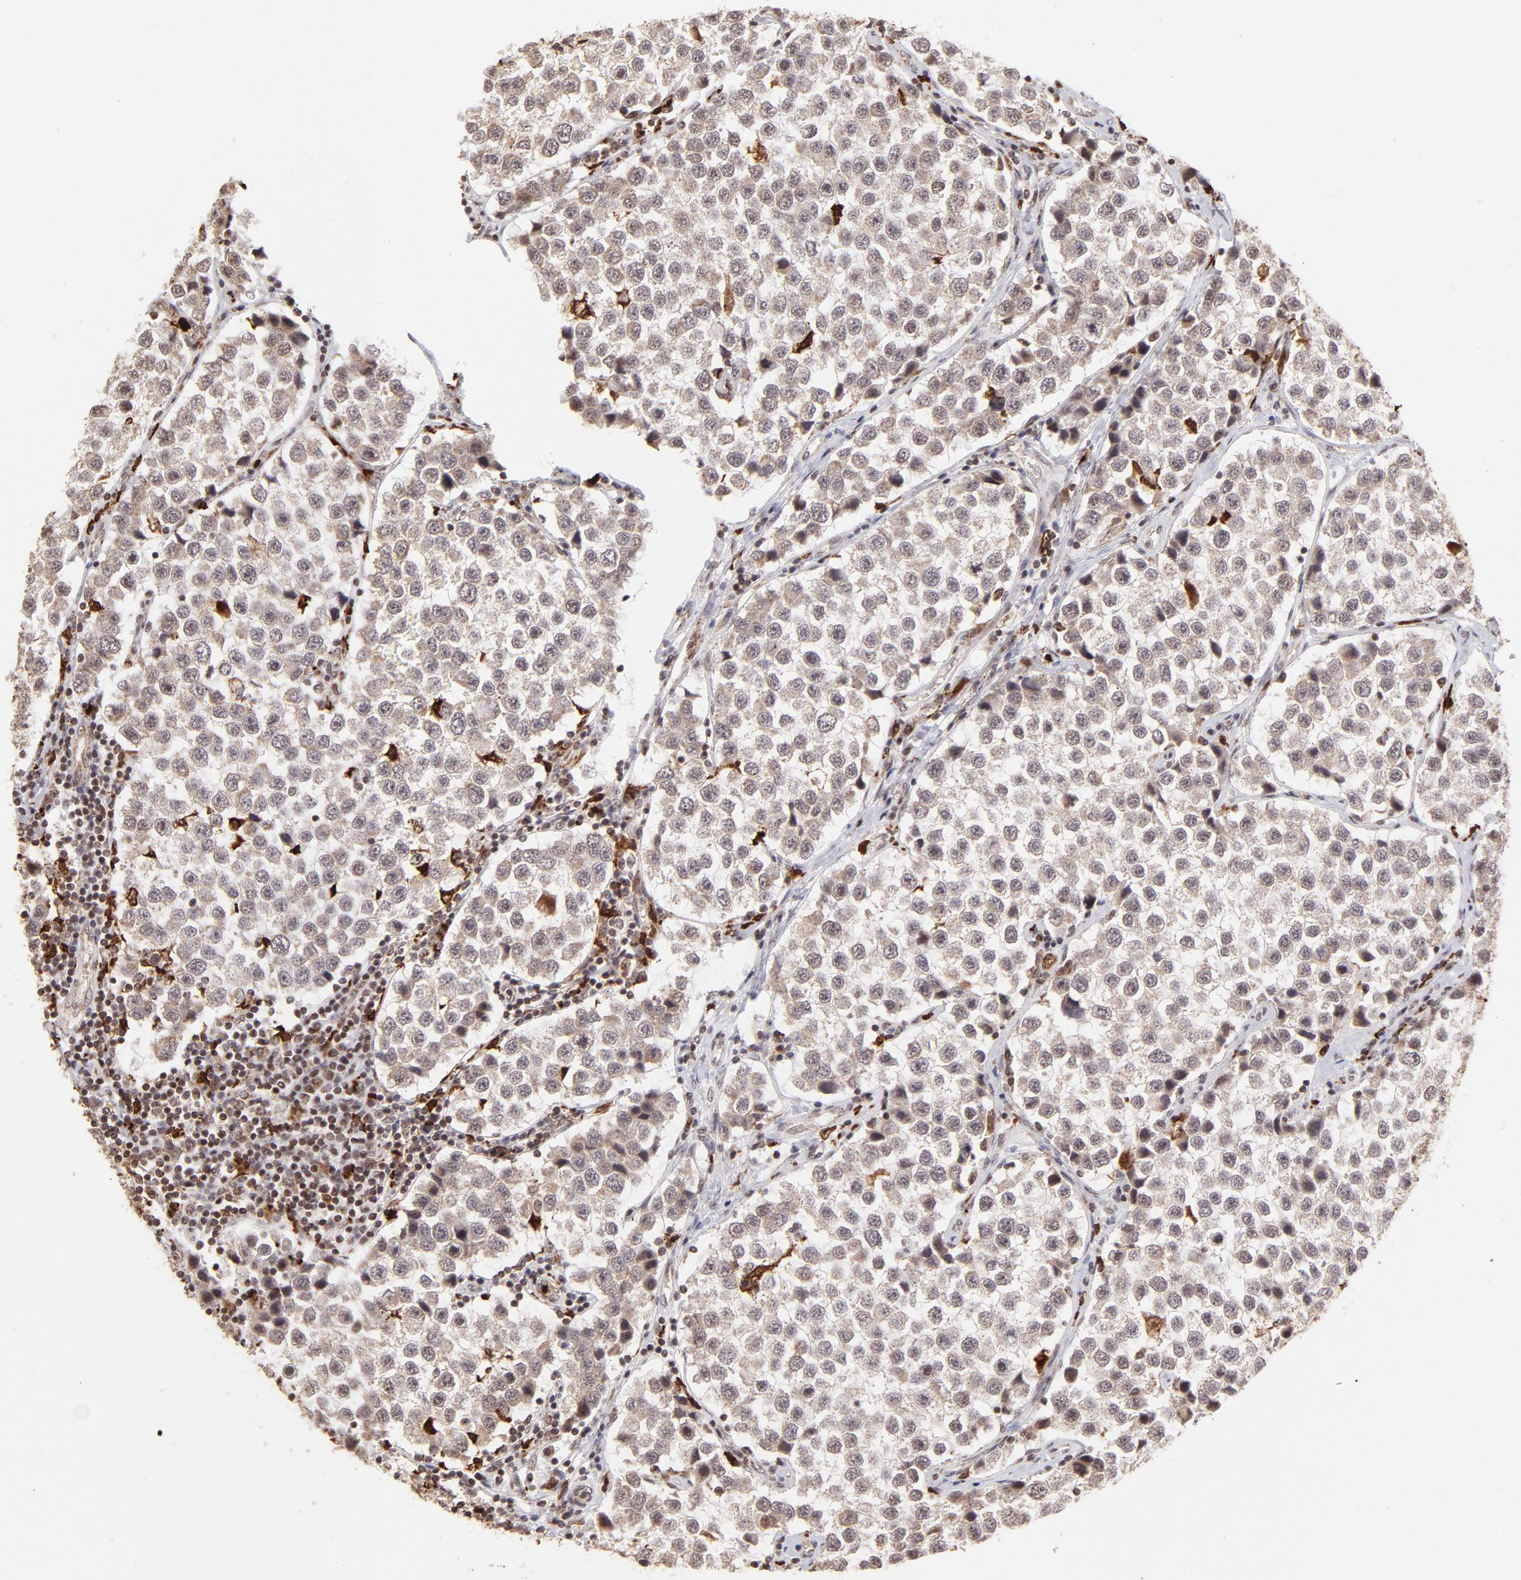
{"staining": {"intensity": "moderate", "quantity": ">75%", "location": "cytoplasmic/membranous,nuclear"}, "tissue": "testis cancer", "cell_type": "Tumor cells", "image_type": "cancer", "snomed": [{"axis": "morphology", "description": "Seminoma, NOS"}, {"axis": "topography", "description": "Testis"}], "caption": "Approximately >75% of tumor cells in testis seminoma reveal moderate cytoplasmic/membranous and nuclear protein positivity as visualized by brown immunohistochemical staining.", "gene": "ZFX", "patient": {"sex": "male", "age": 39}}